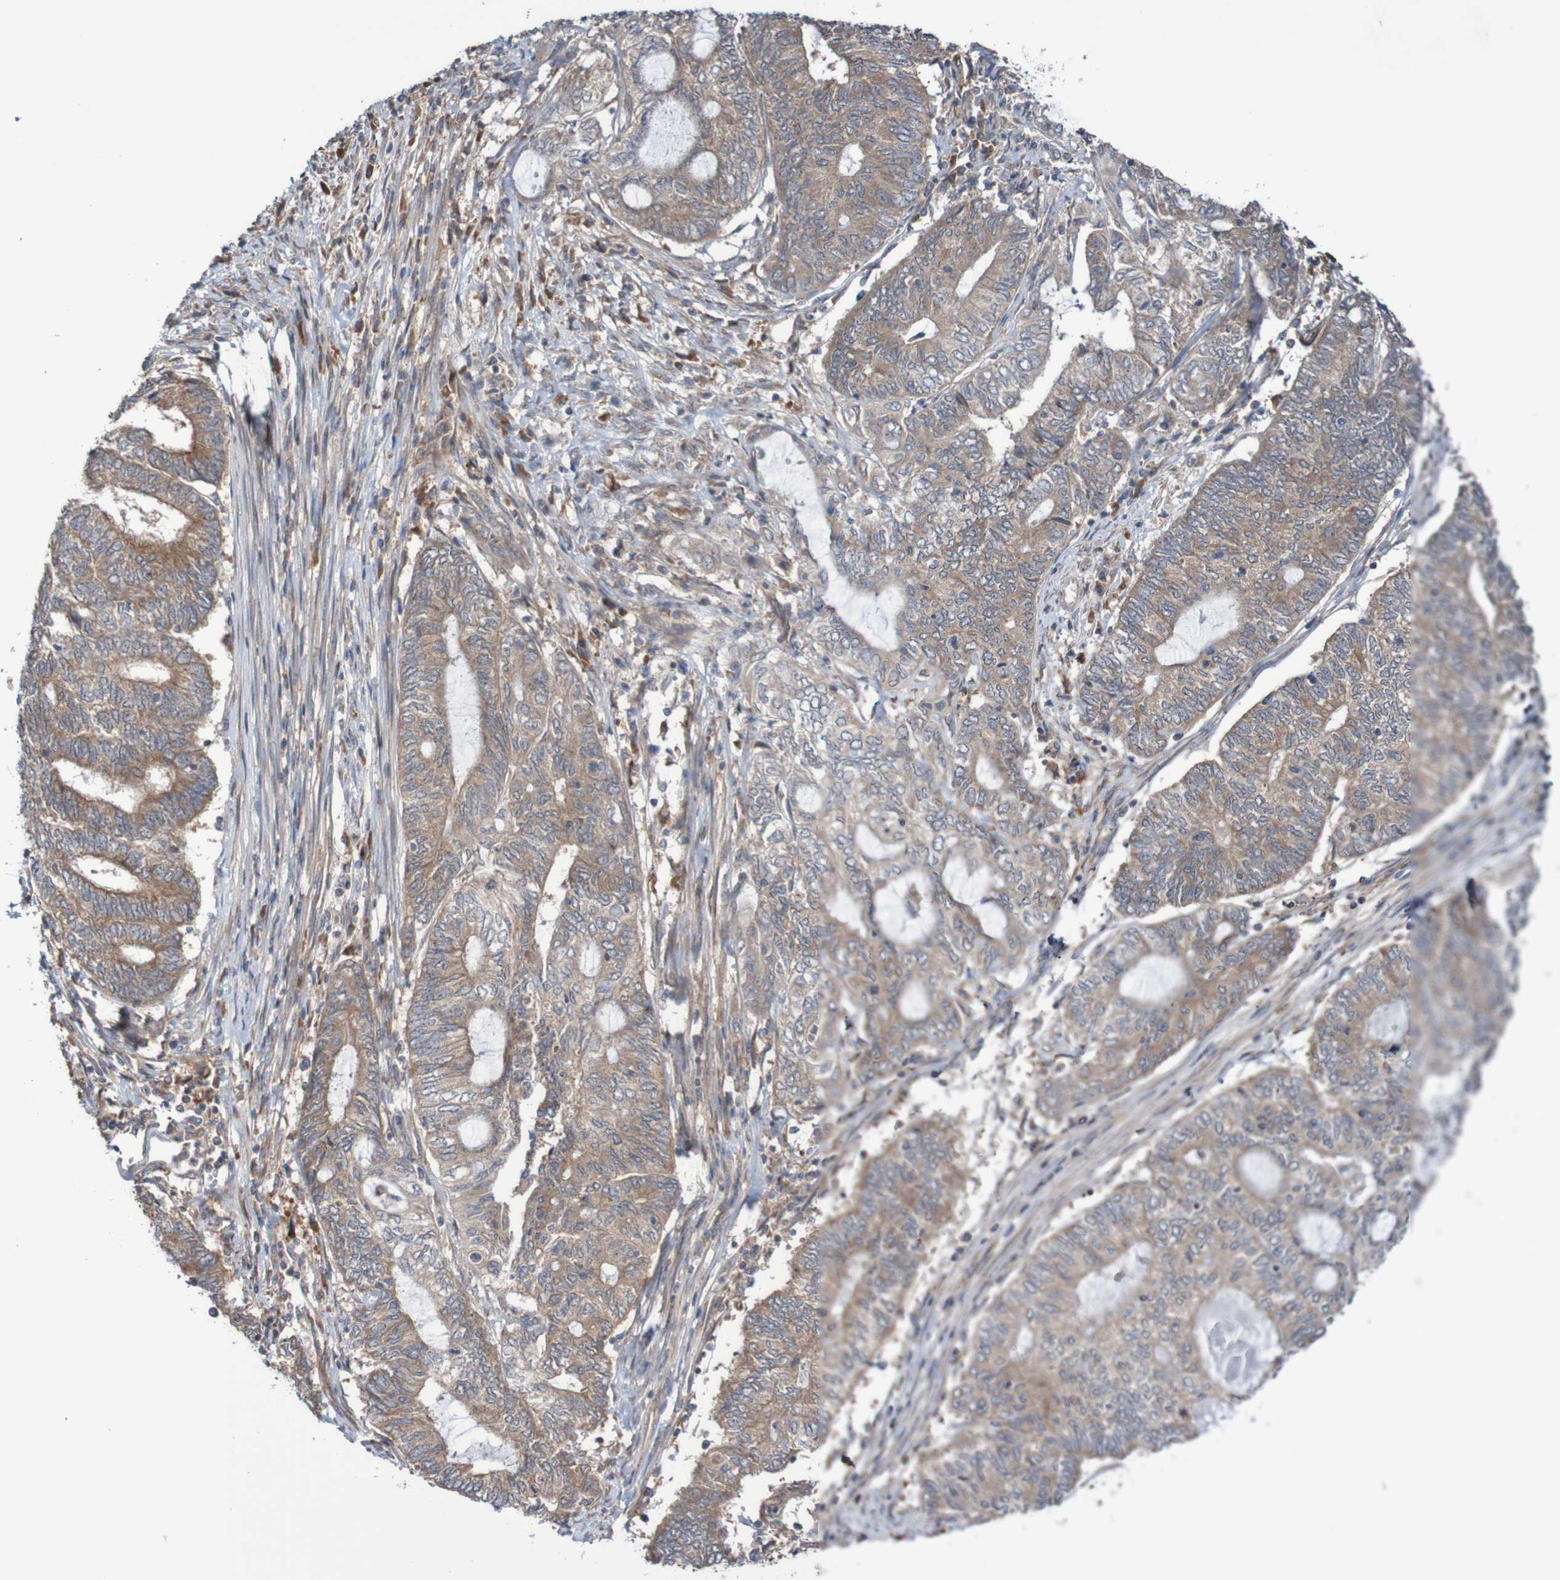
{"staining": {"intensity": "moderate", "quantity": ">75%", "location": "cytoplasmic/membranous"}, "tissue": "endometrial cancer", "cell_type": "Tumor cells", "image_type": "cancer", "snomed": [{"axis": "morphology", "description": "Adenocarcinoma, NOS"}, {"axis": "topography", "description": "Uterus"}, {"axis": "topography", "description": "Endometrium"}], "caption": "Protein expression analysis of endometrial cancer exhibits moderate cytoplasmic/membranous expression in approximately >75% of tumor cells.", "gene": "PHPT1", "patient": {"sex": "female", "age": 70}}